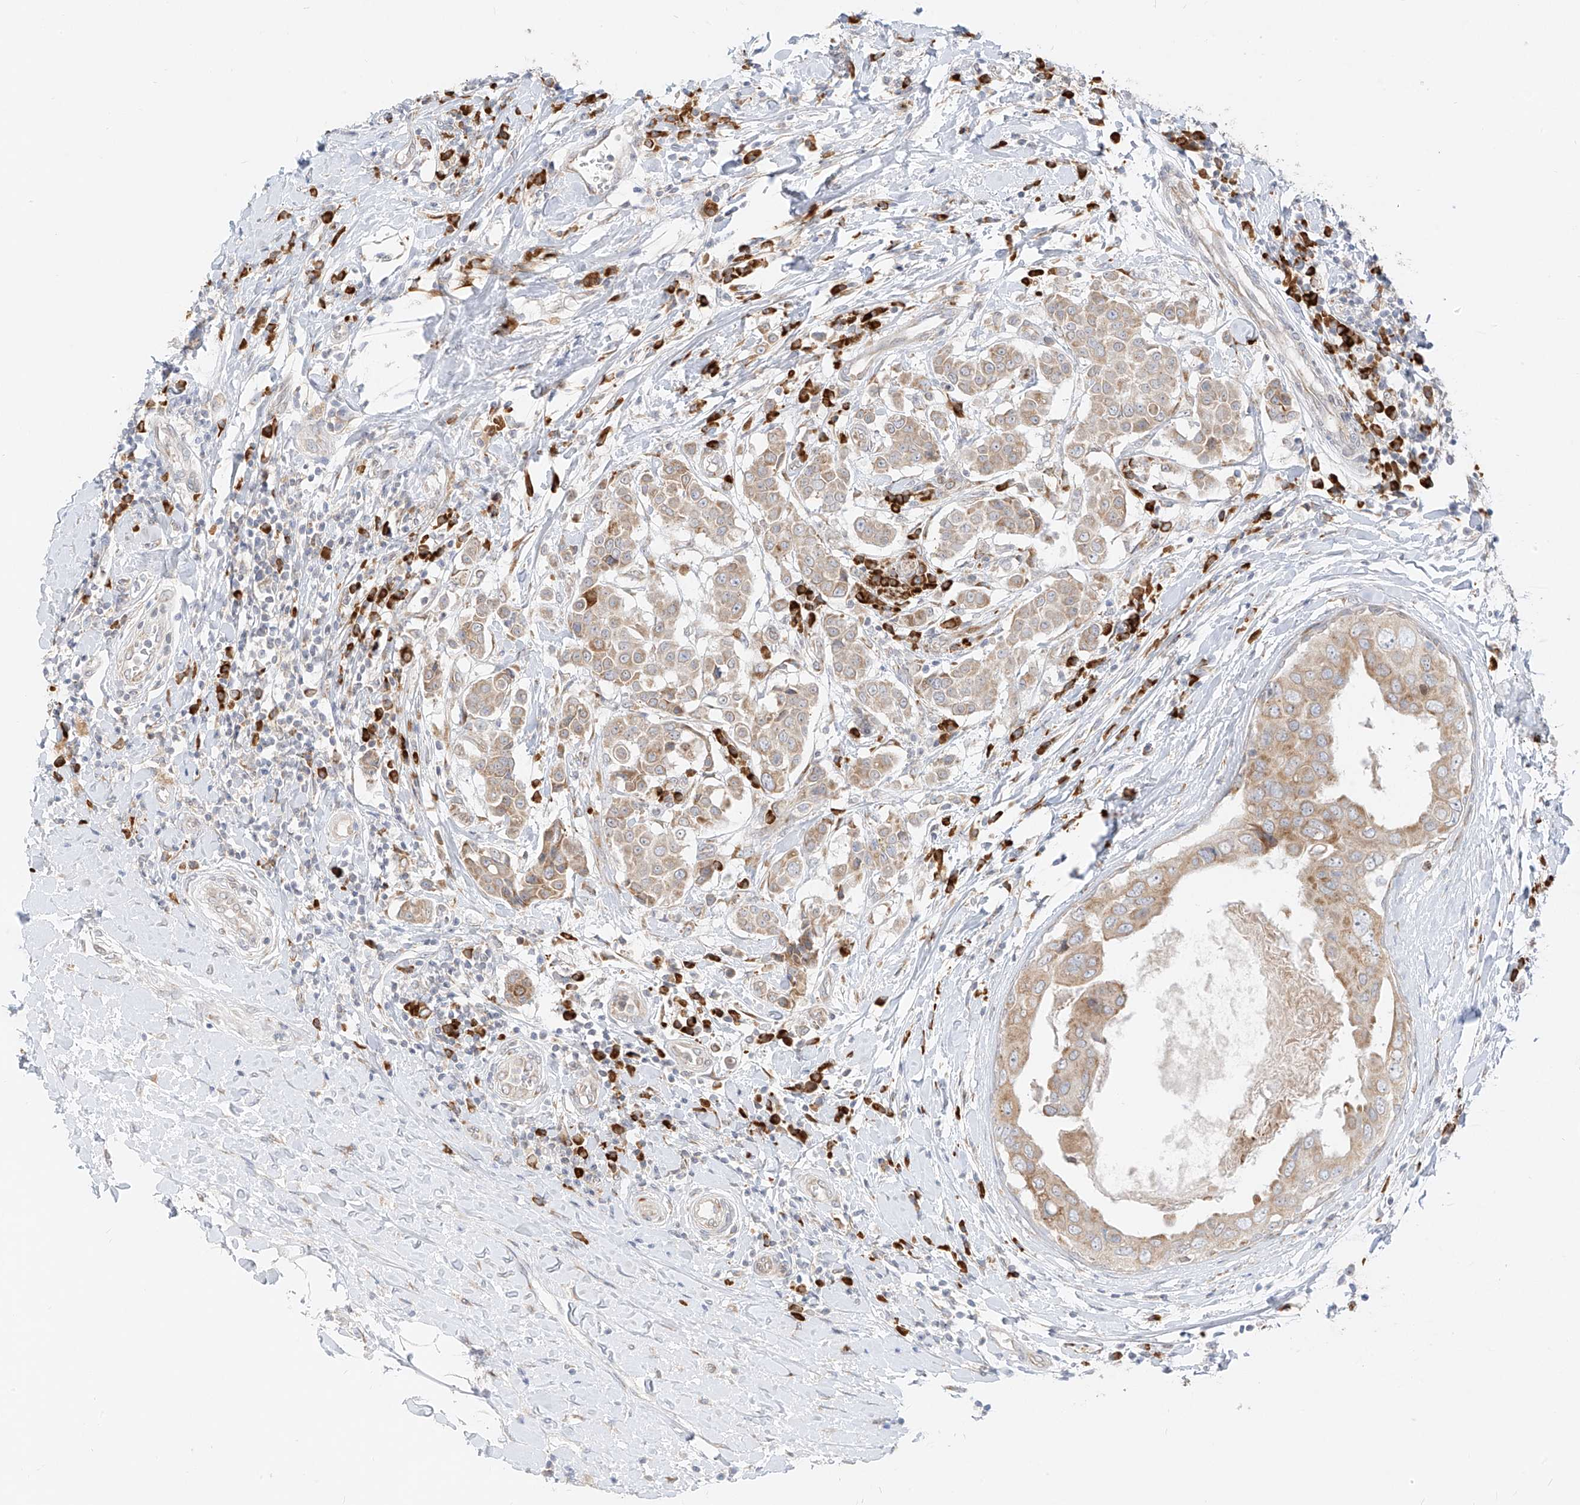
{"staining": {"intensity": "weak", "quantity": ">75%", "location": "cytoplasmic/membranous"}, "tissue": "breast cancer", "cell_type": "Tumor cells", "image_type": "cancer", "snomed": [{"axis": "morphology", "description": "Duct carcinoma"}, {"axis": "topography", "description": "Breast"}], "caption": "Tumor cells demonstrate weak cytoplasmic/membranous expression in approximately >75% of cells in breast cancer (invasive ductal carcinoma).", "gene": "STT3A", "patient": {"sex": "female", "age": 27}}